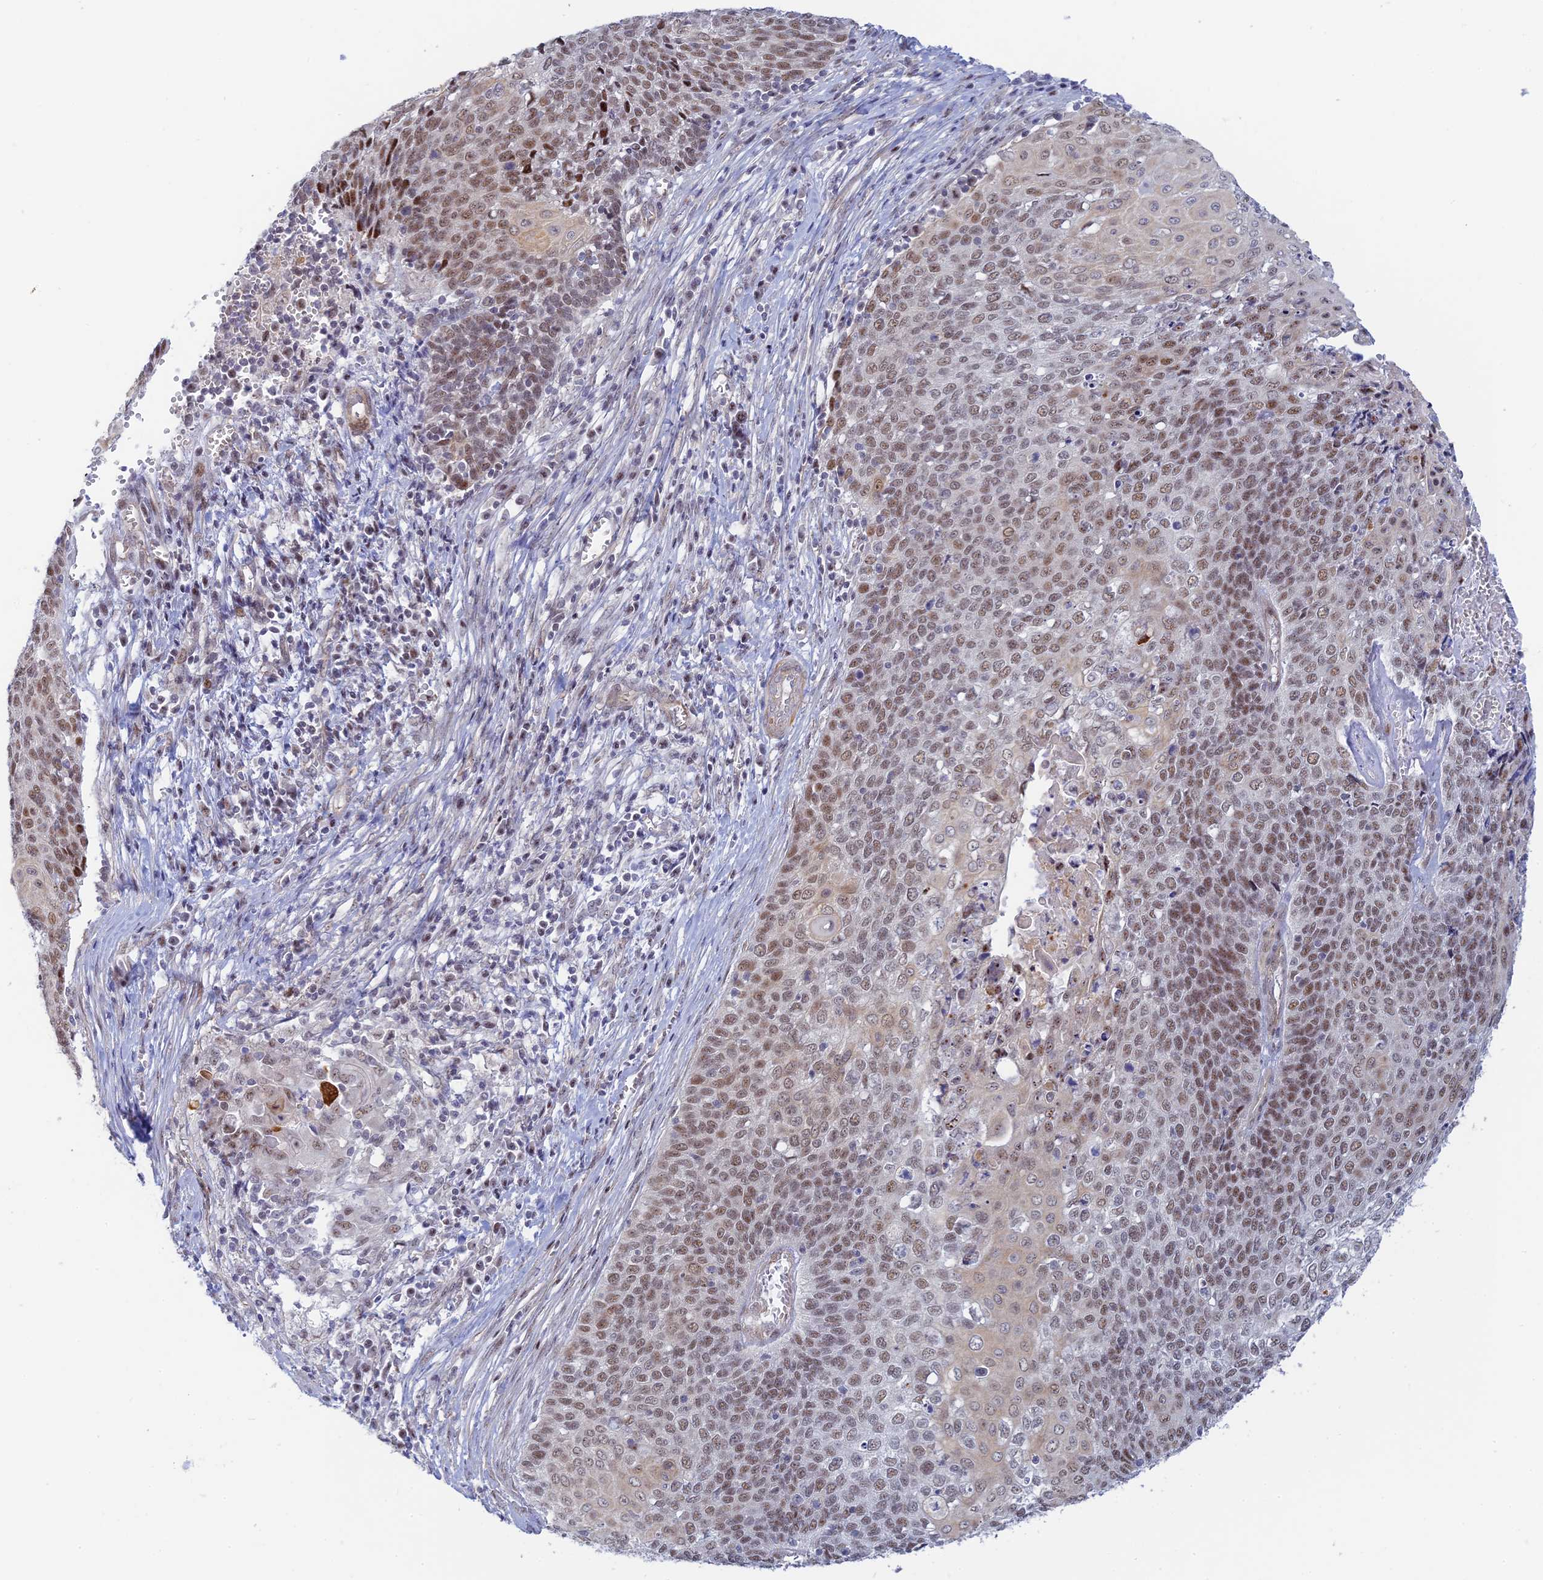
{"staining": {"intensity": "moderate", "quantity": ">75%", "location": "nuclear"}, "tissue": "cervical cancer", "cell_type": "Tumor cells", "image_type": "cancer", "snomed": [{"axis": "morphology", "description": "Squamous cell carcinoma, NOS"}, {"axis": "topography", "description": "Cervix"}], "caption": "A brown stain highlights moderate nuclear positivity of a protein in squamous cell carcinoma (cervical) tumor cells.", "gene": "CFAP92", "patient": {"sex": "female", "age": 39}}